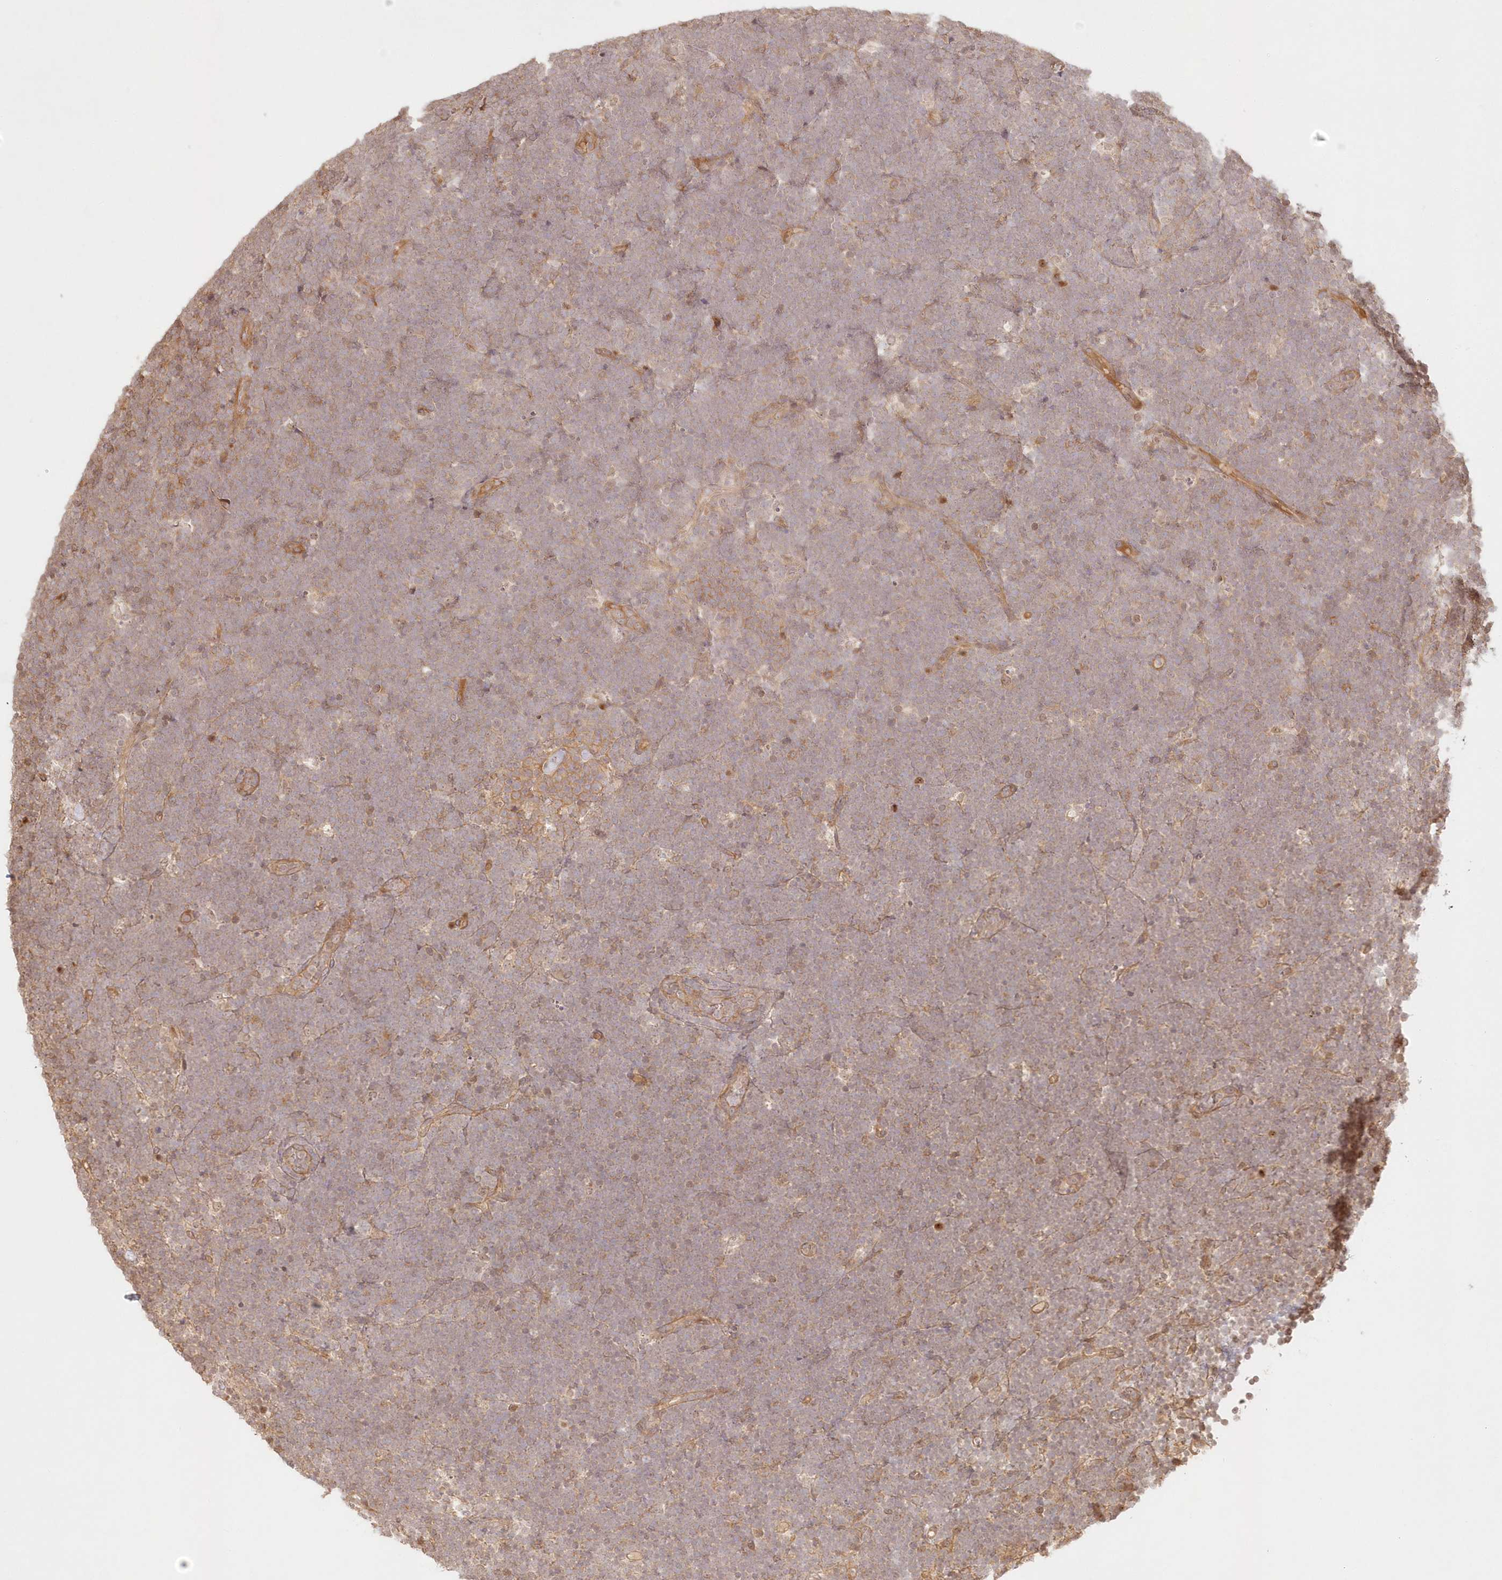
{"staining": {"intensity": "moderate", "quantity": "25%-75%", "location": "cytoplasmic/membranous"}, "tissue": "lymphoma", "cell_type": "Tumor cells", "image_type": "cancer", "snomed": [{"axis": "morphology", "description": "Malignant lymphoma, non-Hodgkin's type, High grade"}, {"axis": "topography", "description": "Lymph node"}], "caption": "An immunohistochemistry photomicrograph of neoplastic tissue is shown. Protein staining in brown shows moderate cytoplasmic/membranous positivity in lymphoma within tumor cells. The staining was performed using DAB (3,3'-diaminobenzidine), with brown indicating positive protein expression. Nuclei are stained blue with hematoxylin.", "gene": "KIAA0232", "patient": {"sex": "male", "age": 13}}